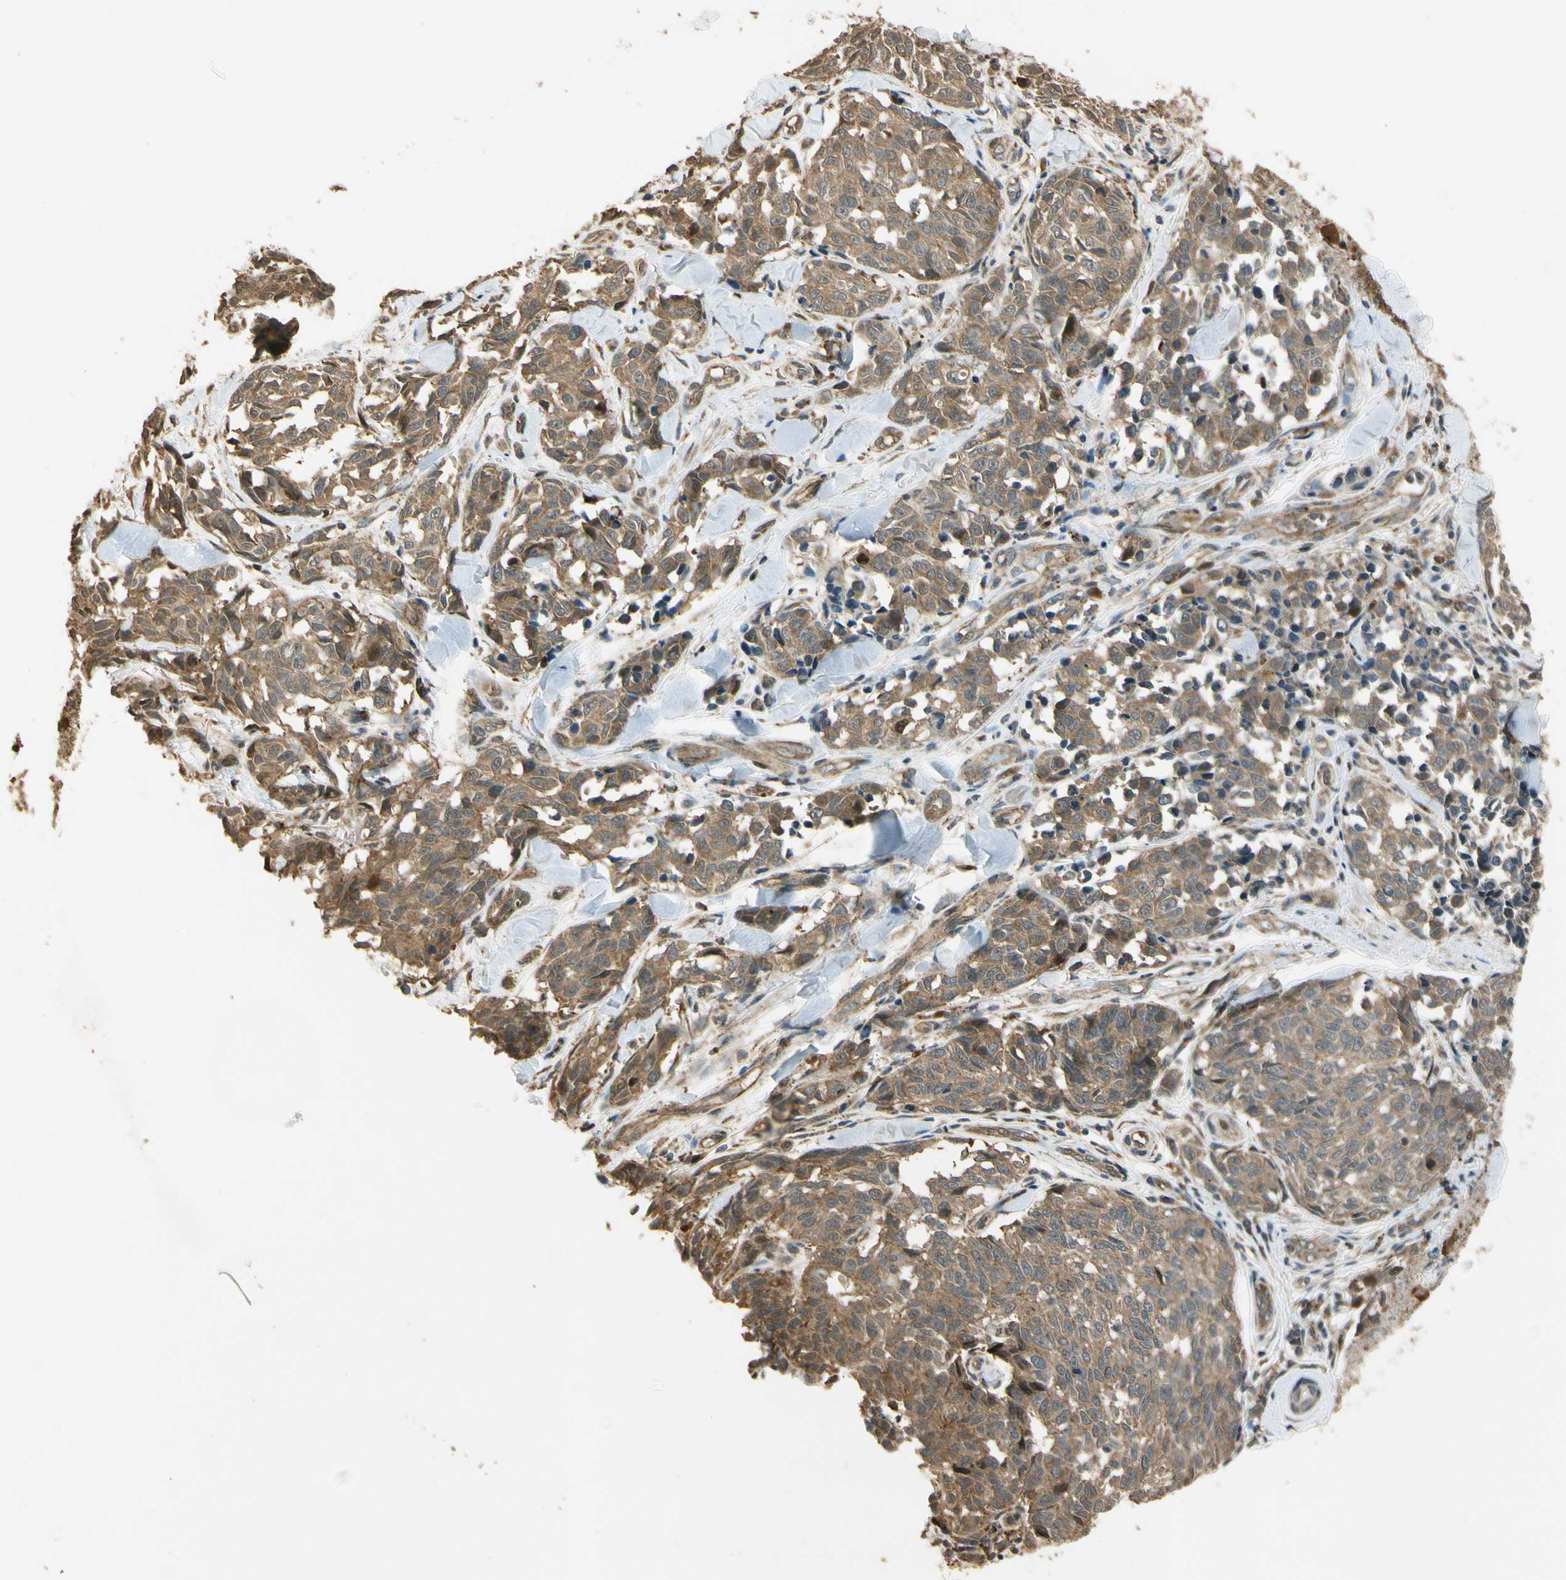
{"staining": {"intensity": "moderate", "quantity": ">75%", "location": "cytoplasmic/membranous"}, "tissue": "melanoma", "cell_type": "Tumor cells", "image_type": "cancer", "snomed": [{"axis": "morphology", "description": "Malignant melanoma, NOS"}, {"axis": "topography", "description": "Skin"}], "caption": "High-magnification brightfield microscopy of malignant melanoma stained with DAB (brown) and counterstained with hematoxylin (blue). tumor cells exhibit moderate cytoplasmic/membranous positivity is seen in about>75% of cells.", "gene": "LAMTOR1", "patient": {"sex": "female", "age": 64}}